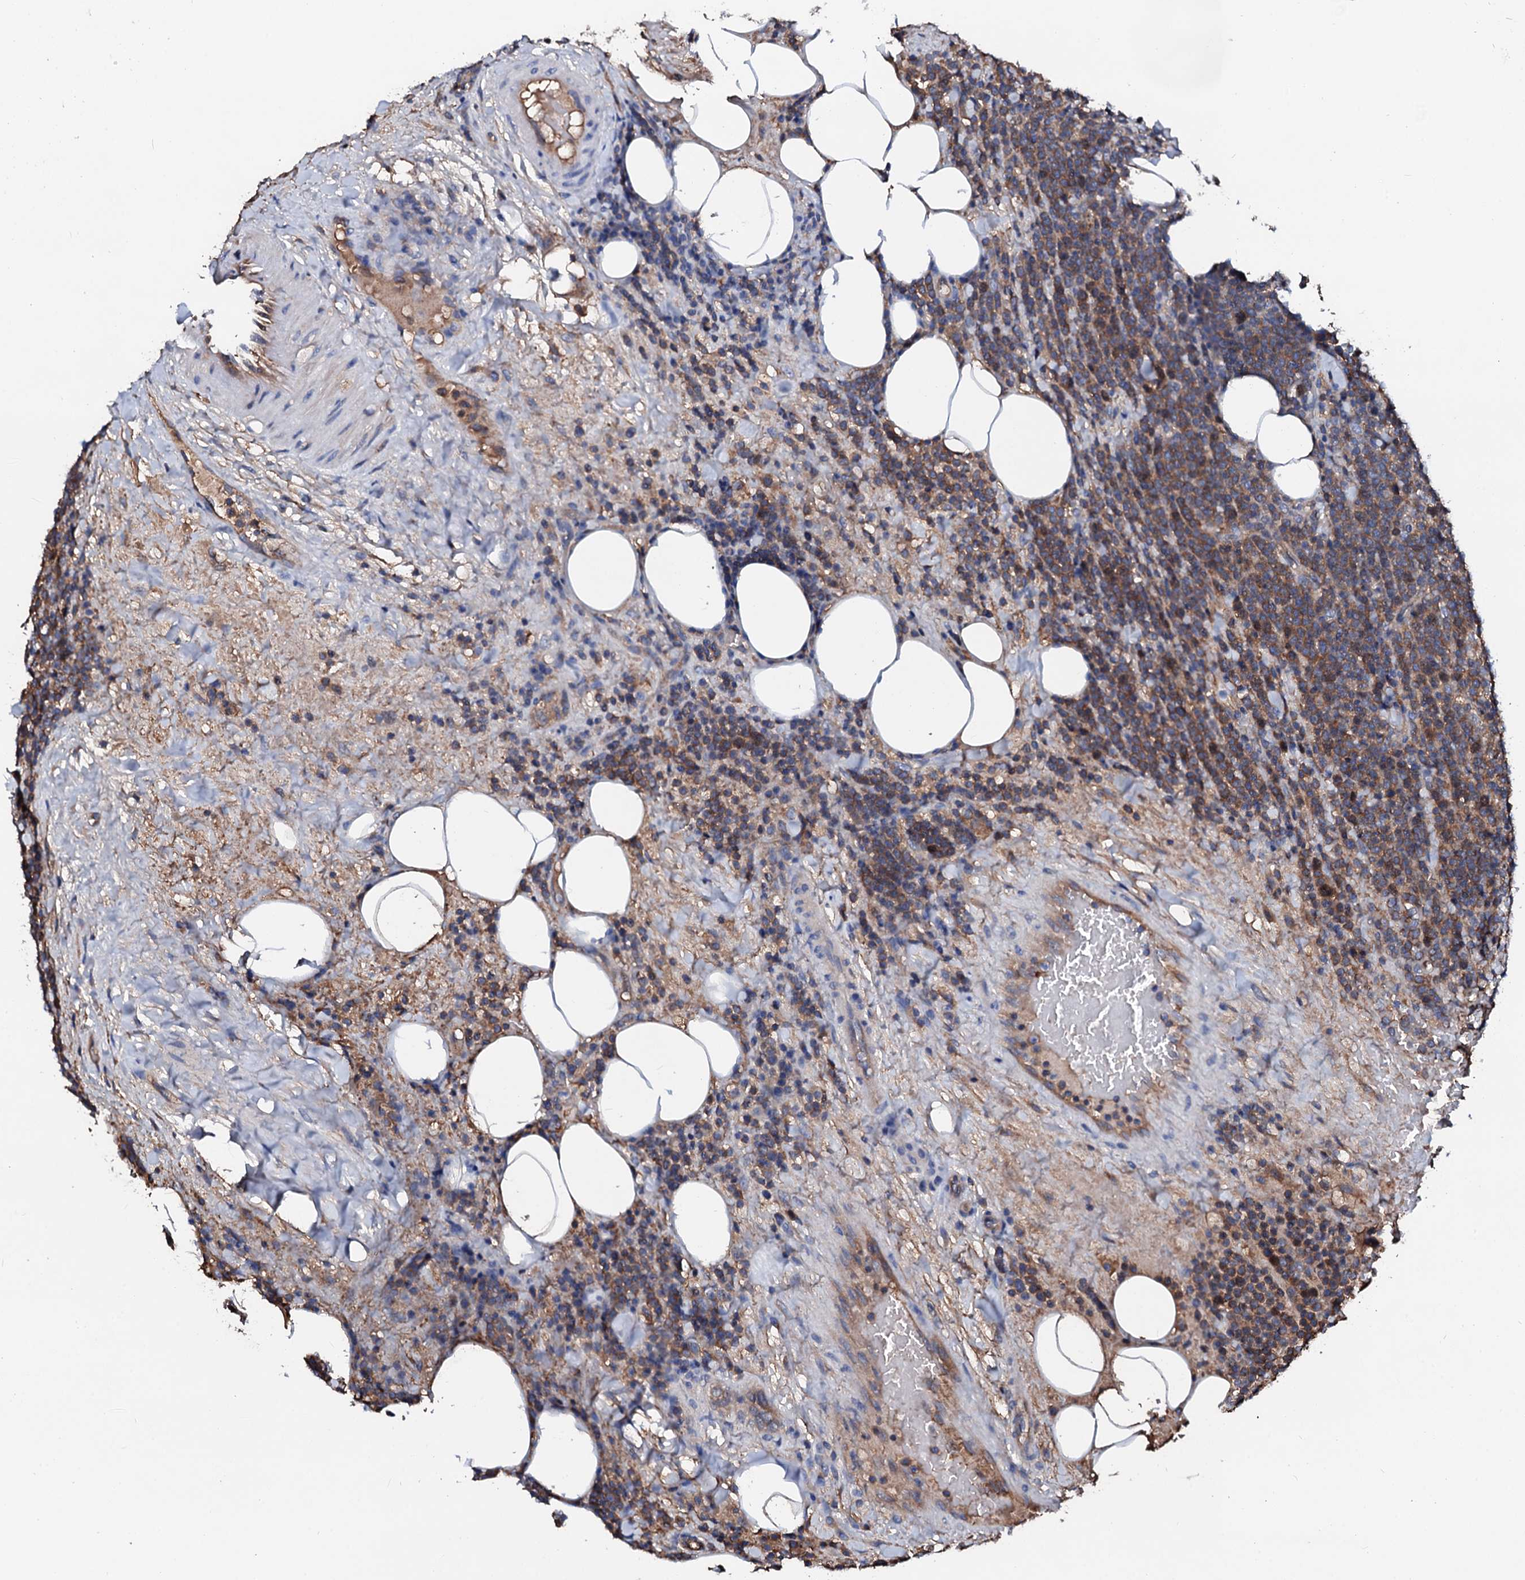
{"staining": {"intensity": "moderate", "quantity": ">75%", "location": "cytoplasmic/membranous"}, "tissue": "lymphoma", "cell_type": "Tumor cells", "image_type": "cancer", "snomed": [{"axis": "morphology", "description": "Malignant lymphoma, non-Hodgkin's type, High grade"}, {"axis": "topography", "description": "Lymph node"}], "caption": "Immunohistochemical staining of human malignant lymphoma, non-Hodgkin's type (high-grade) demonstrates medium levels of moderate cytoplasmic/membranous protein positivity in approximately >75% of tumor cells.", "gene": "CSKMT", "patient": {"sex": "male", "age": 61}}